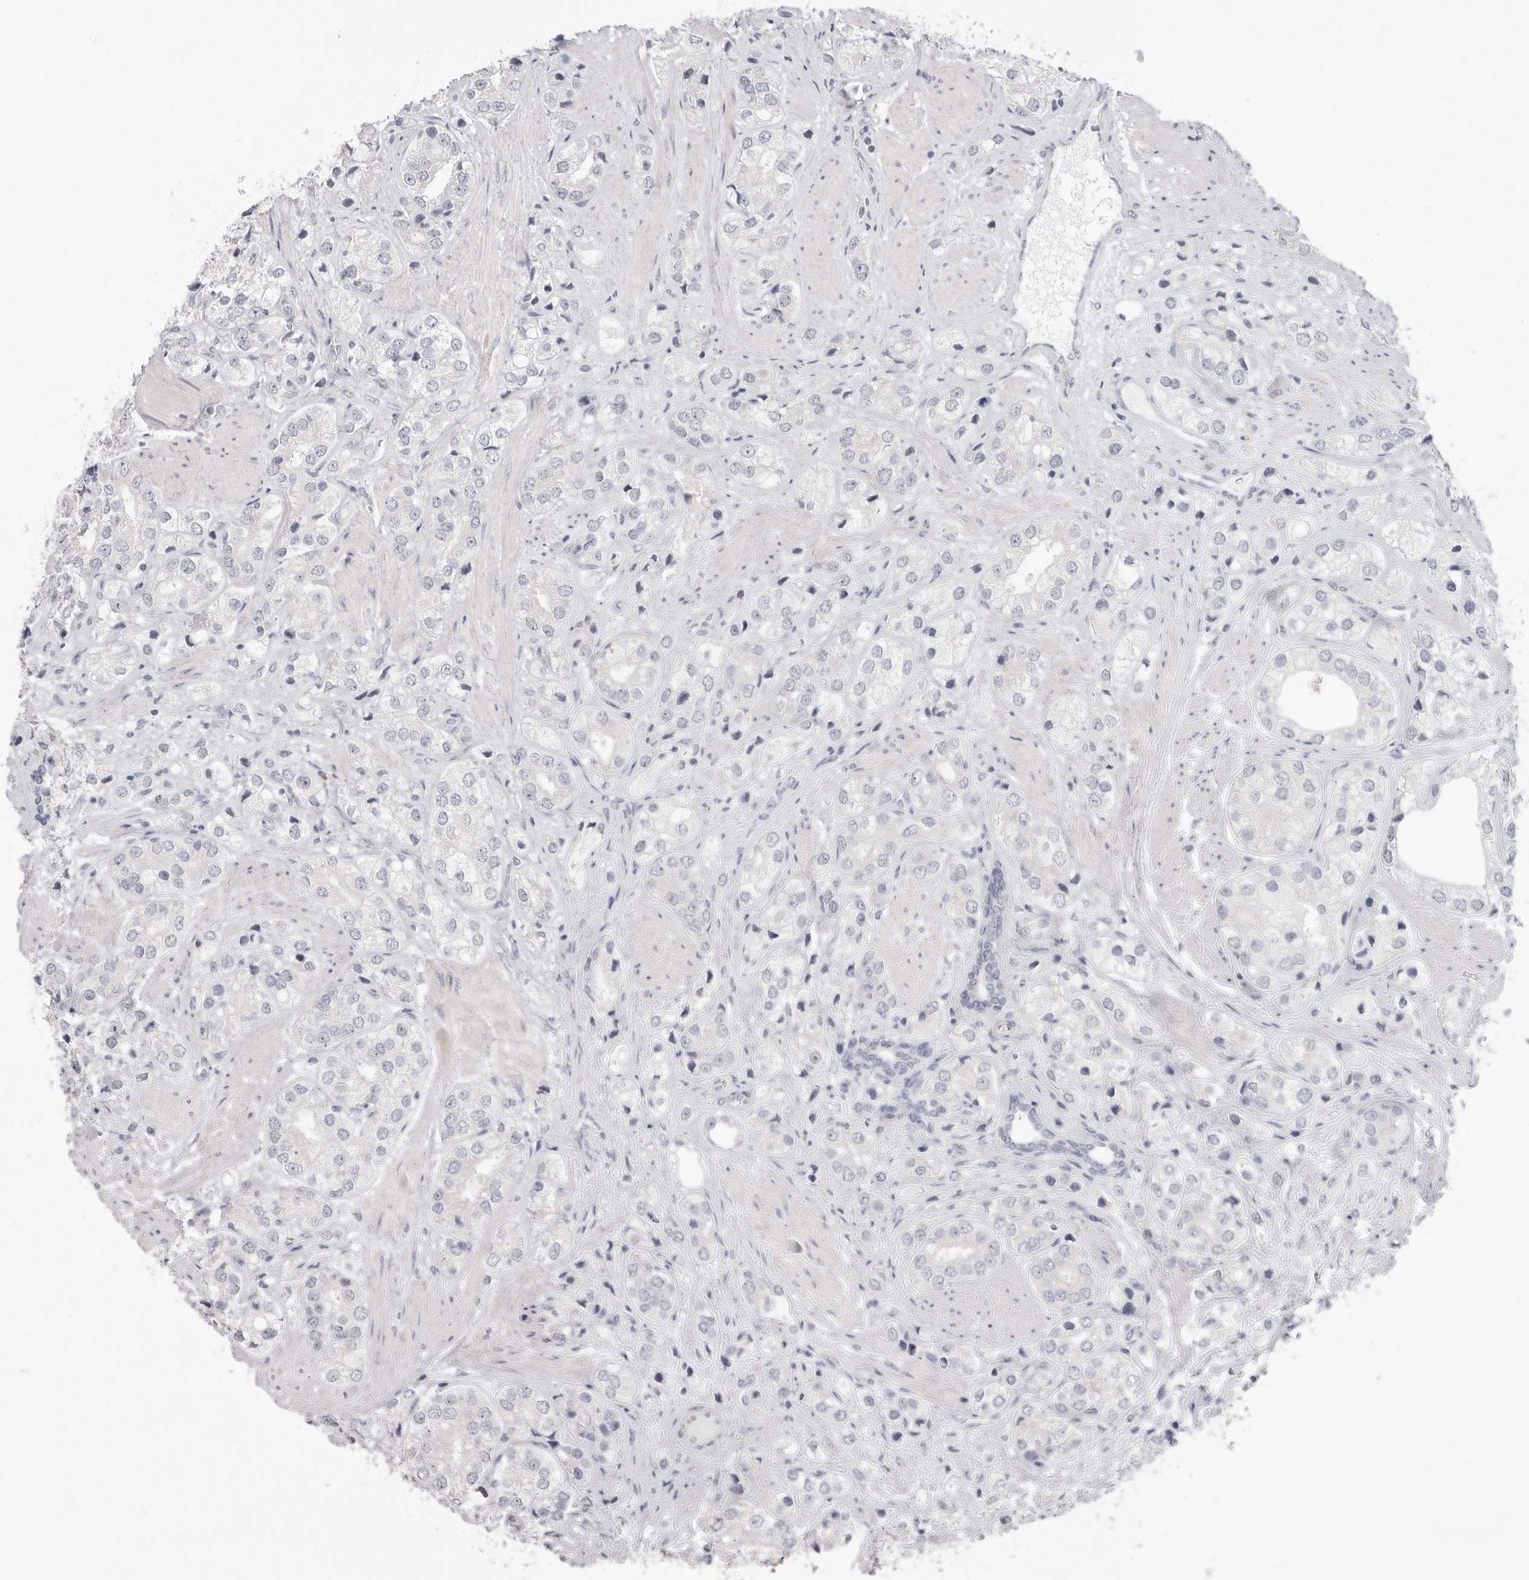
{"staining": {"intensity": "negative", "quantity": "none", "location": "none"}, "tissue": "prostate cancer", "cell_type": "Tumor cells", "image_type": "cancer", "snomed": [{"axis": "morphology", "description": "Adenocarcinoma, High grade"}, {"axis": "topography", "description": "Prostate"}], "caption": "Protein analysis of adenocarcinoma (high-grade) (prostate) reveals no significant positivity in tumor cells.", "gene": "XIRP1", "patient": {"sex": "male", "age": 50}}